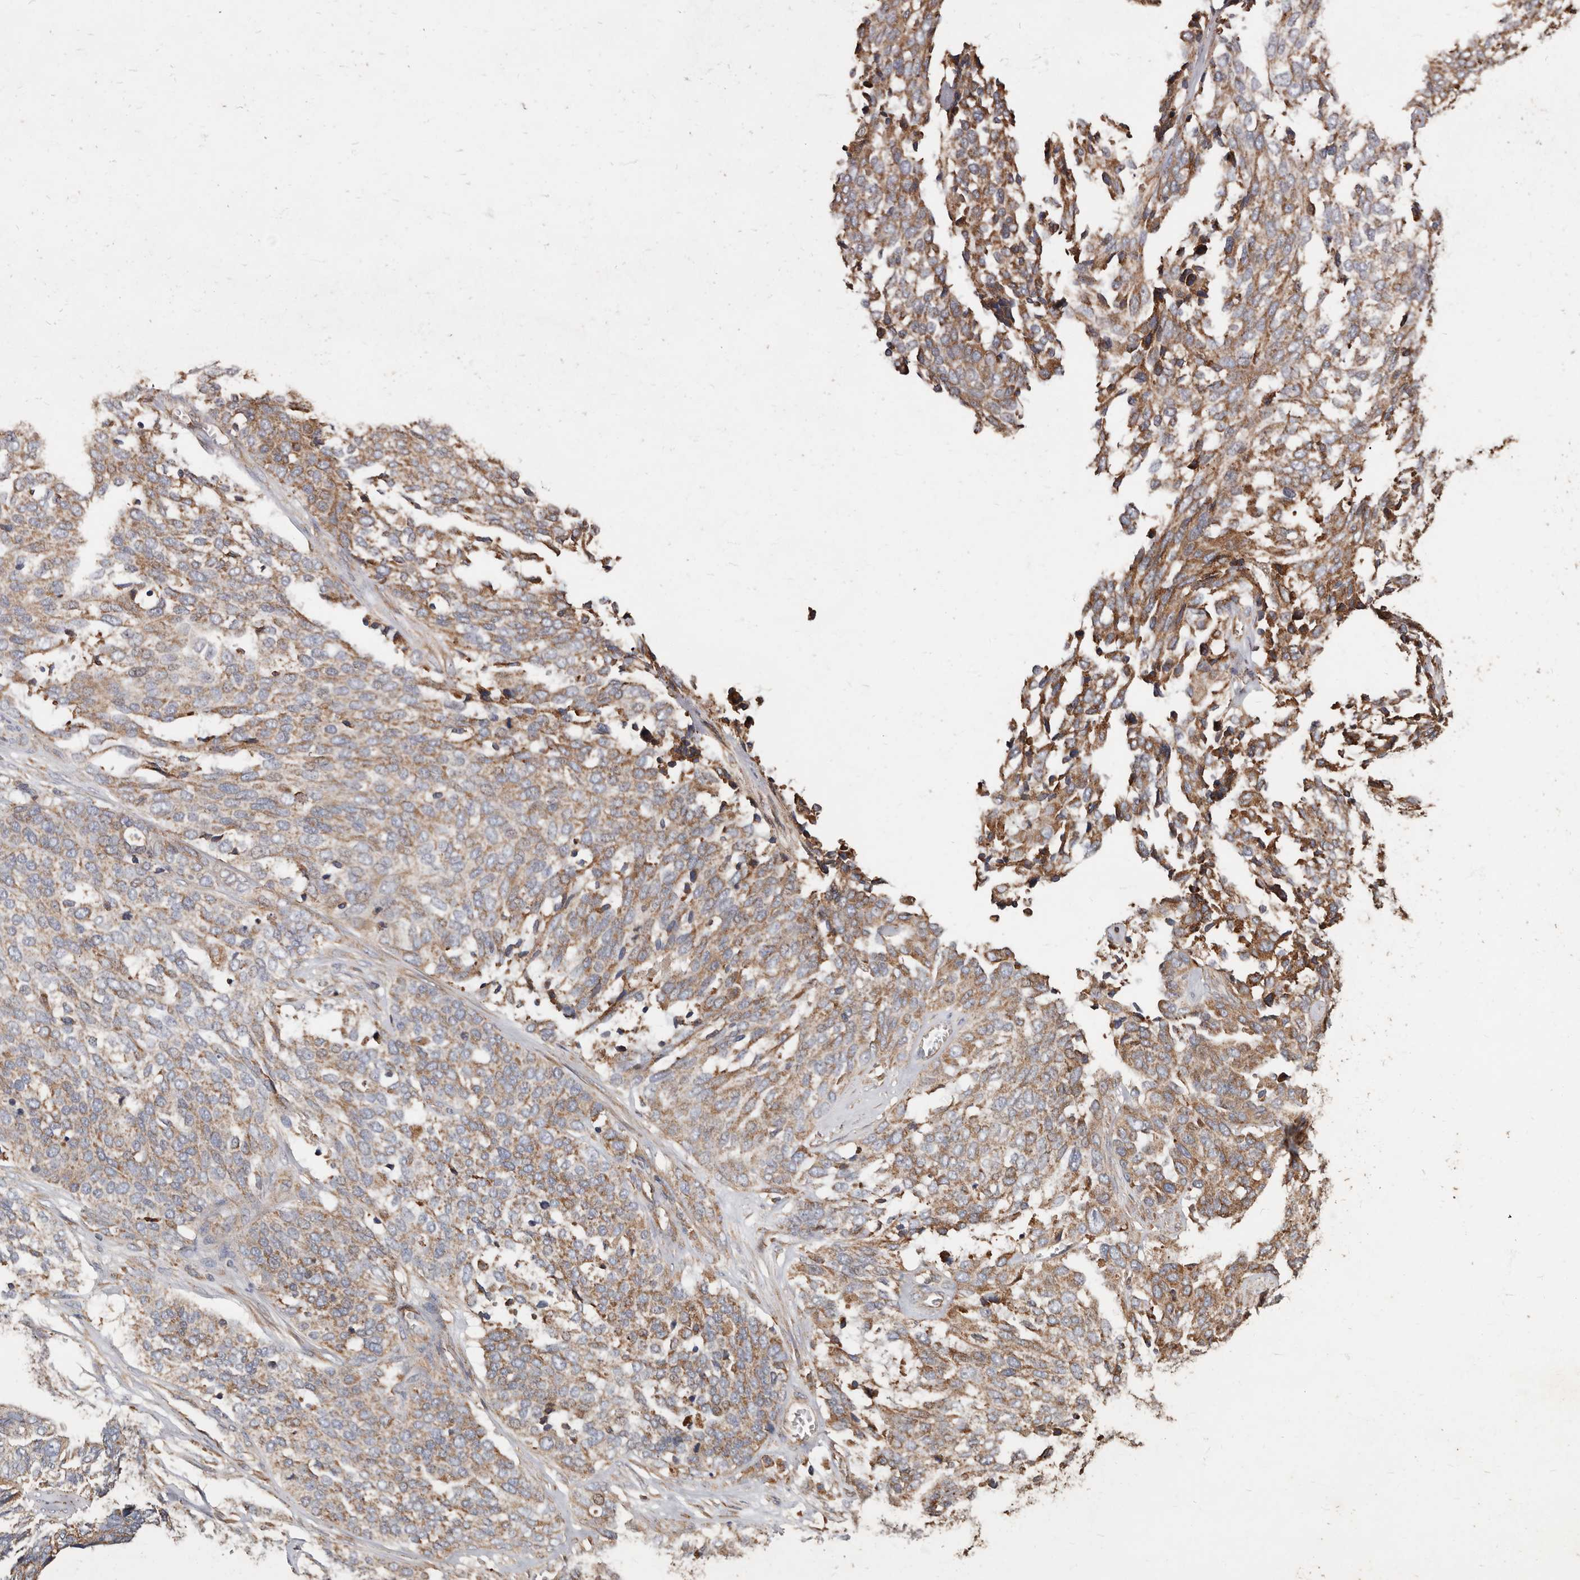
{"staining": {"intensity": "moderate", "quantity": ">75%", "location": "cytoplasmic/membranous"}, "tissue": "ovarian cancer", "cell_type": "Tumor cells", "image_type": "cancer", "snomed": [{"axis": "morphology", "description": "Cystadenocarcinoma, serous, NOS"}, {"axis": "topography", "description": "Ovary"}], "caption": "Moderate cytoplasmic/membranous positivity is appreciated in approximately >75% of tumor cells in ovarian cancer (serous cystadenocarcinoma).", "gene": "OSGIN2", "patient": {"sex": "female", "age": 44}}